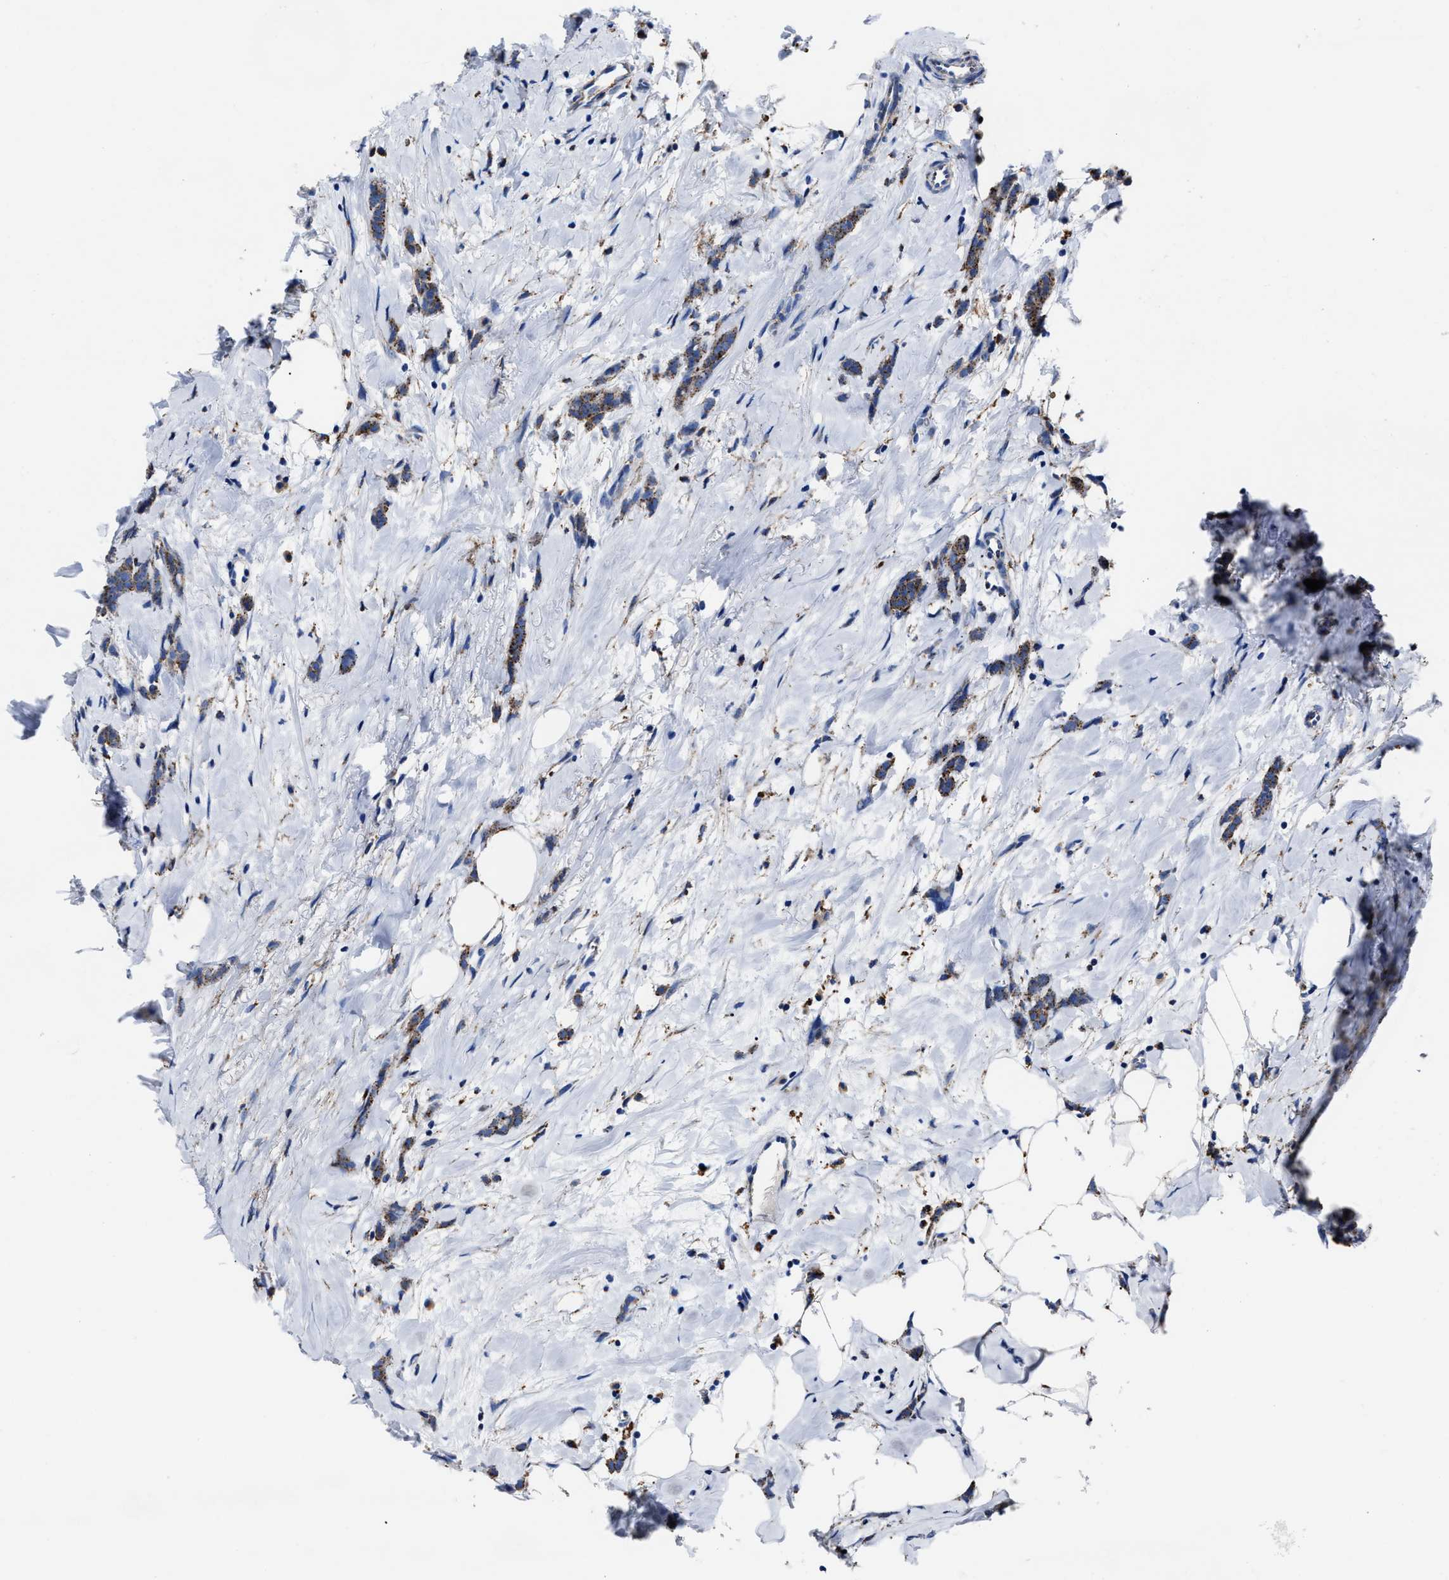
{"staining": {"intensity": "strong", "quantity": ">75%", "location": "cytoplasmic/membranous"}, "tissue": "breast cancer", "cell_type": "Tumor cells", "image_type": "cancer", "snomed": [{"axis": "morphology", "description": "Lobular carcinoma, in situ"}, {"axis": "morphology", "description": "Lobular carcinoma"}, {"axis": "topography", "description": "Breast"}], "caption": "Breast lobular carcinoma in situ stained with a protein marker shows strong staining in tumor cells.", "gene": "LAMTOR4", "patient": {"sex": "female", "age": 41}}